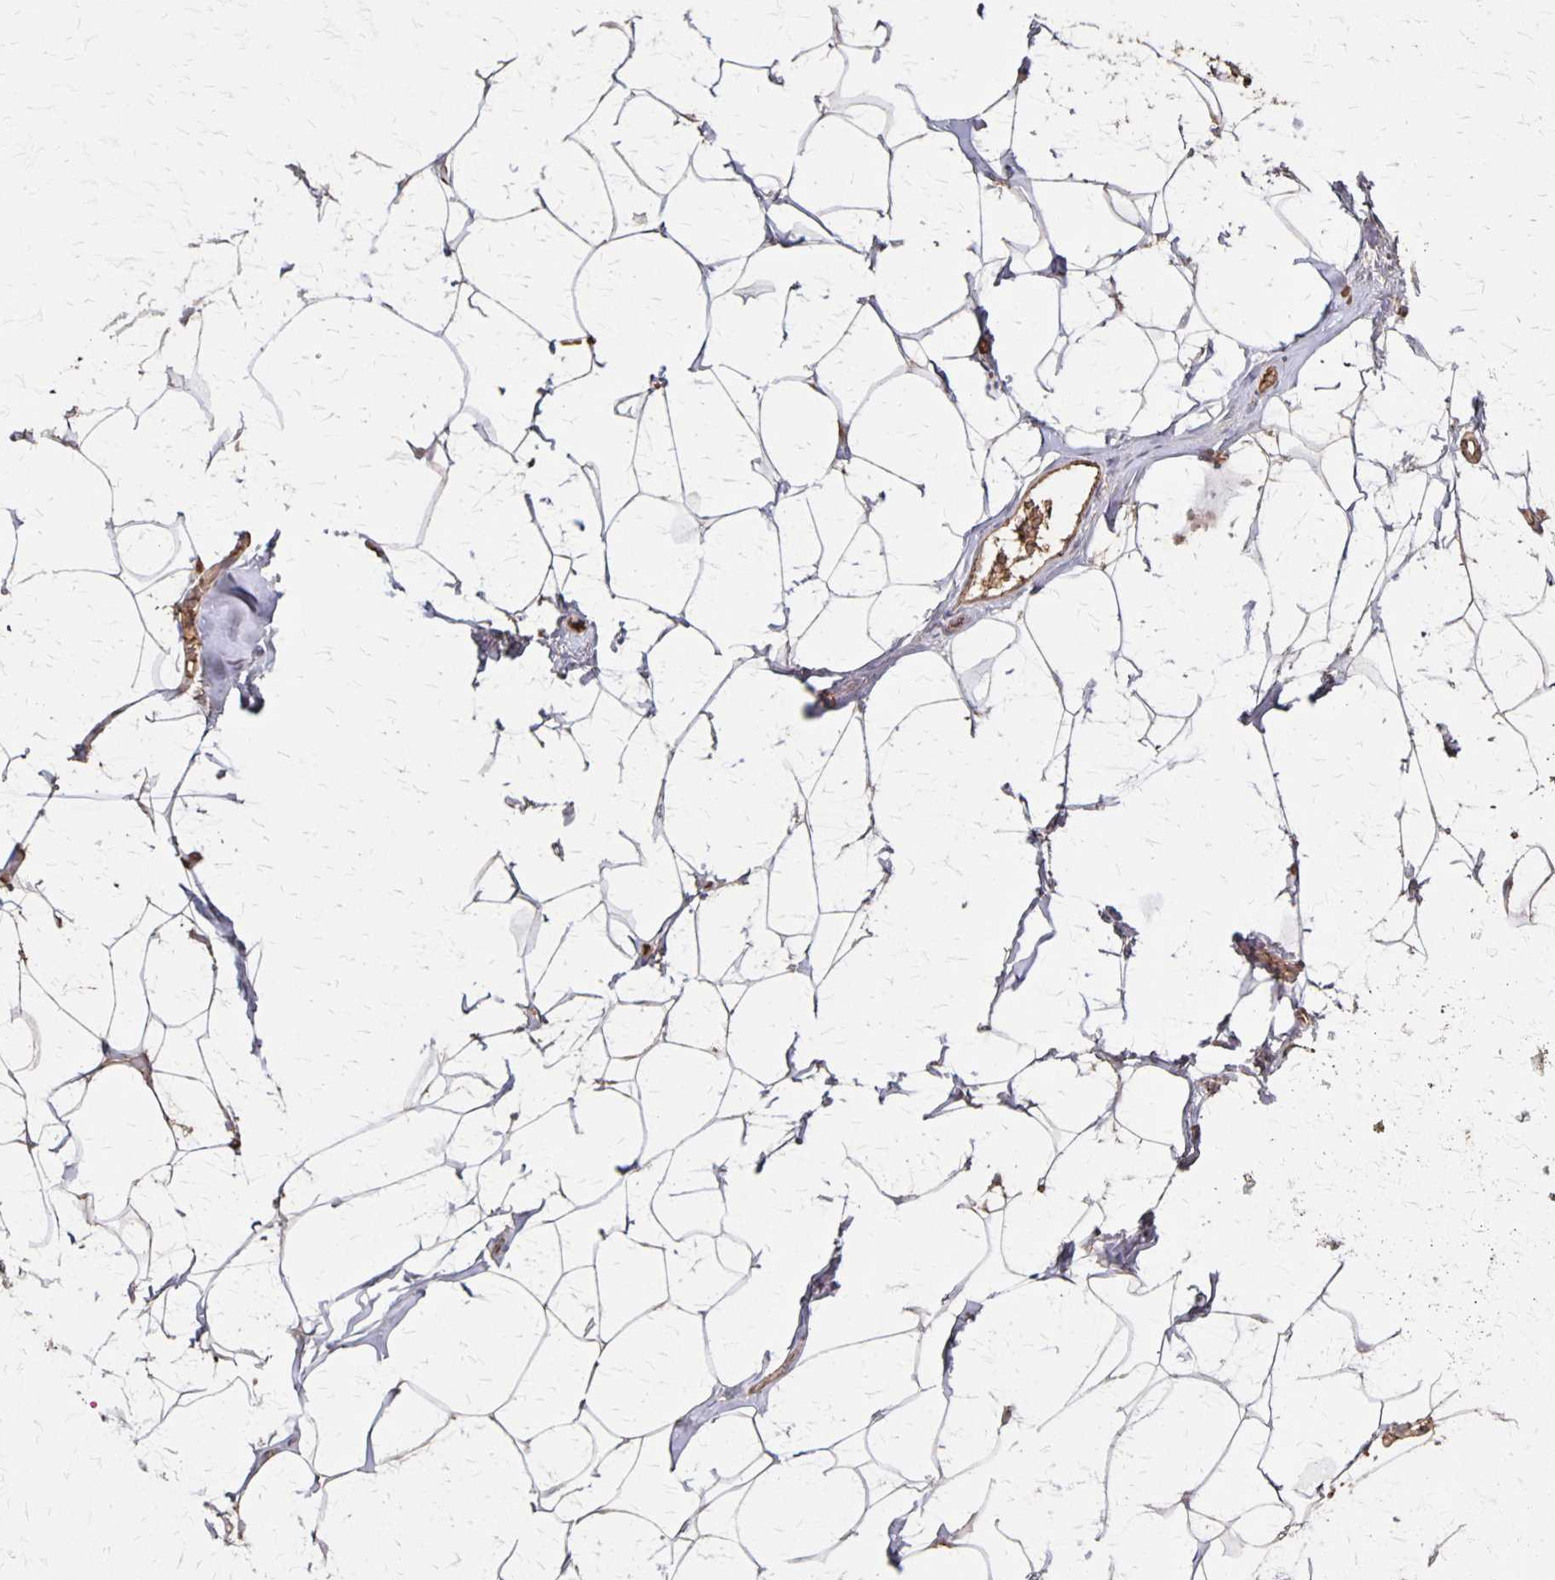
{"staining": {"intensity": "weak", "quantity": ">75%", "location": "cytoplasmic/membranous"}, "tissue": "breast", "cell_type": "Adipocytes", "image_type": "normal", "snomed": [{"axis": "morphology", "description": "Normal tissue, NOS"}, {"axis": "topography", "description": "Breast"}], "caption": "A brown stain highlights weak cytoplasmic/membranous staining of a protein in adipocytes of normal human breast.", "gene": "PROM2", "patient": {"sex": "female", "age": 32}}